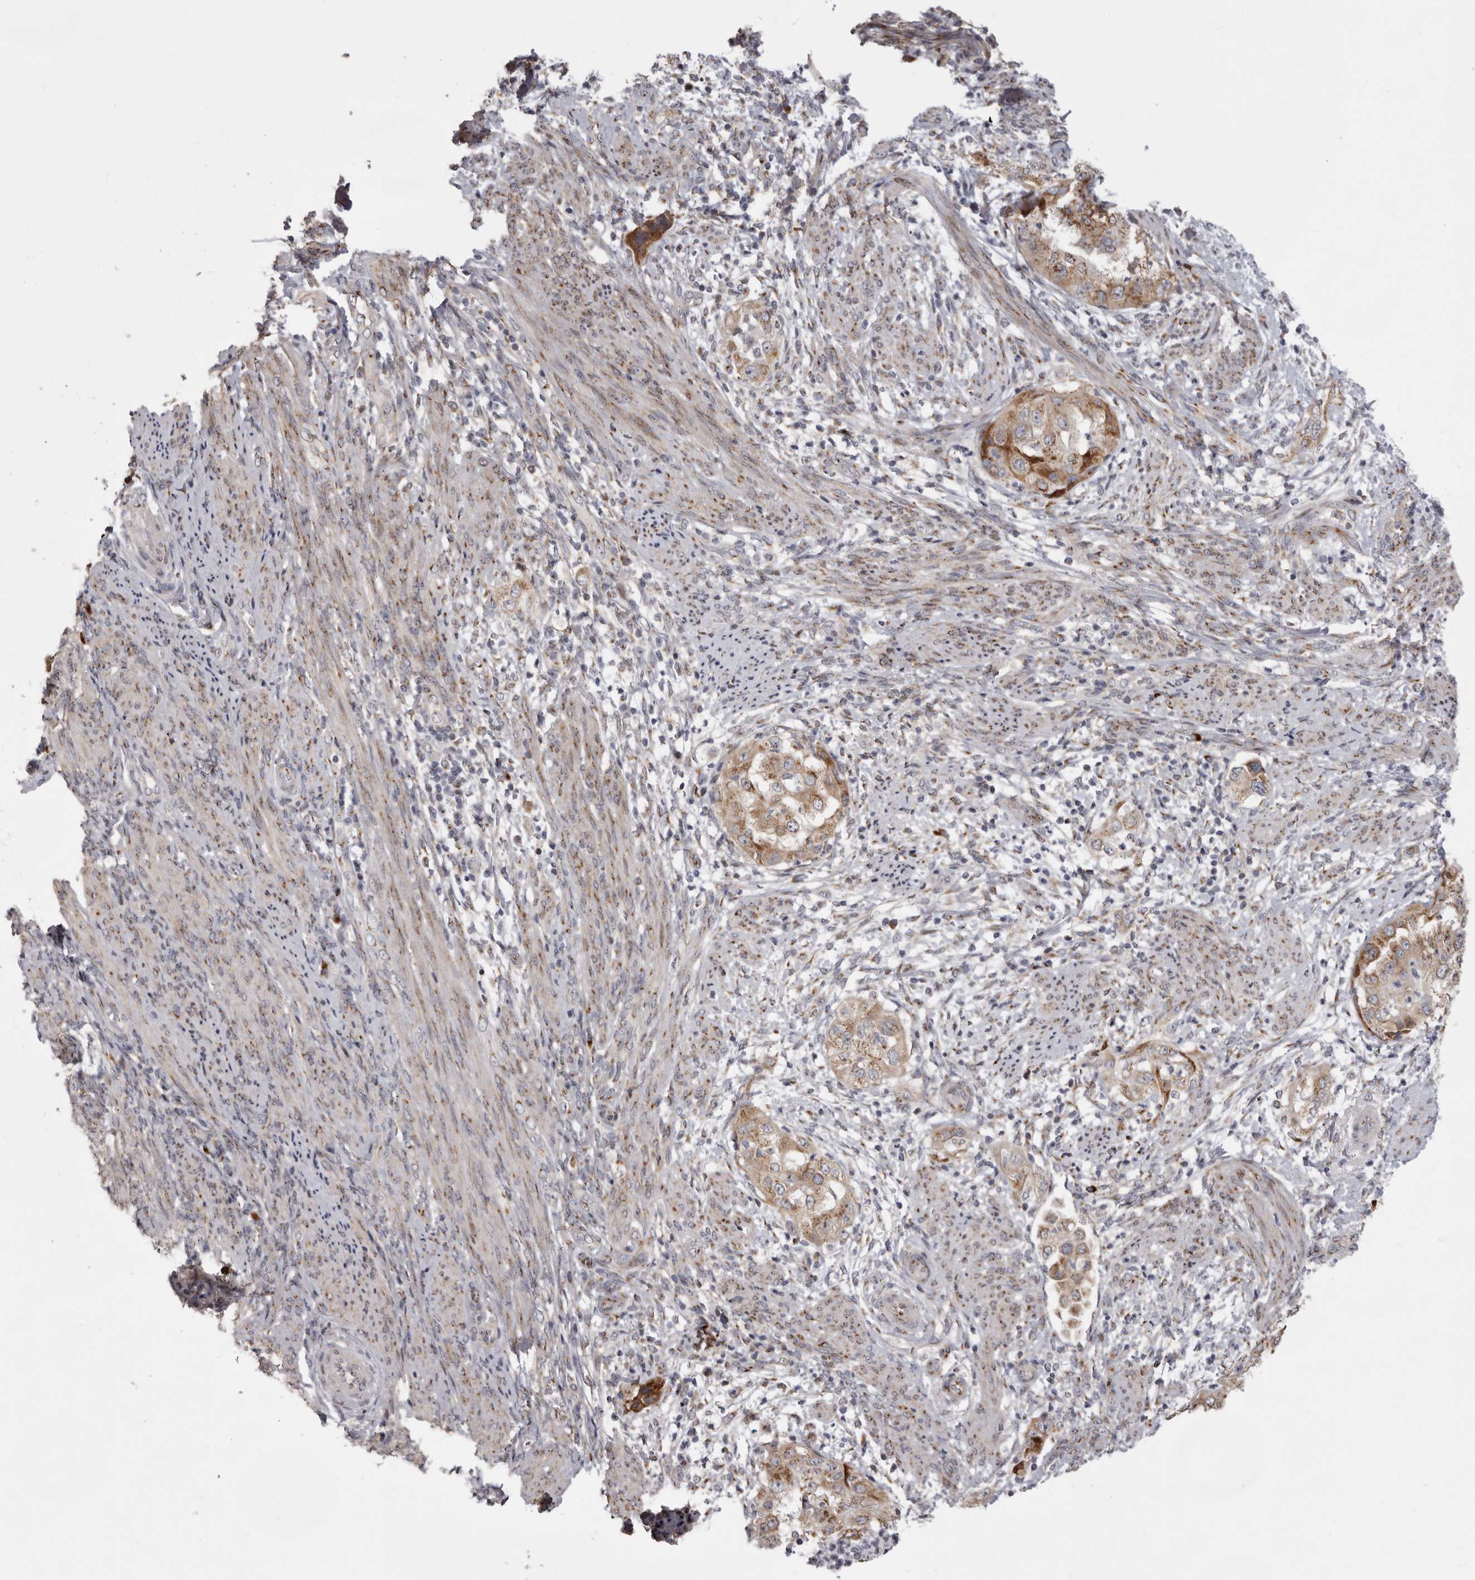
{"staining": {"intensity": "moderate", "quantity": ">75%", "location": "cytoplasmic/membranous"}, "tissue": "endometrial cancer", "cell_type": "Tumor cells", "image_type": "cancer", "snomed": [{"axis": "morphology", "description": "Adenocarcinoma, NOS"}, {"axis": "topography", "description": "Endometrium"}], "caption": "Endometrial cancer was stained to show a protein in brown. There is medium levels of moderate cytoplasmic/membranous positivity in about >75% of tumor cells. Nuclei are stained in blue.", "gene": "WDR47", "patient": {"sex": "female", "age": 85}}